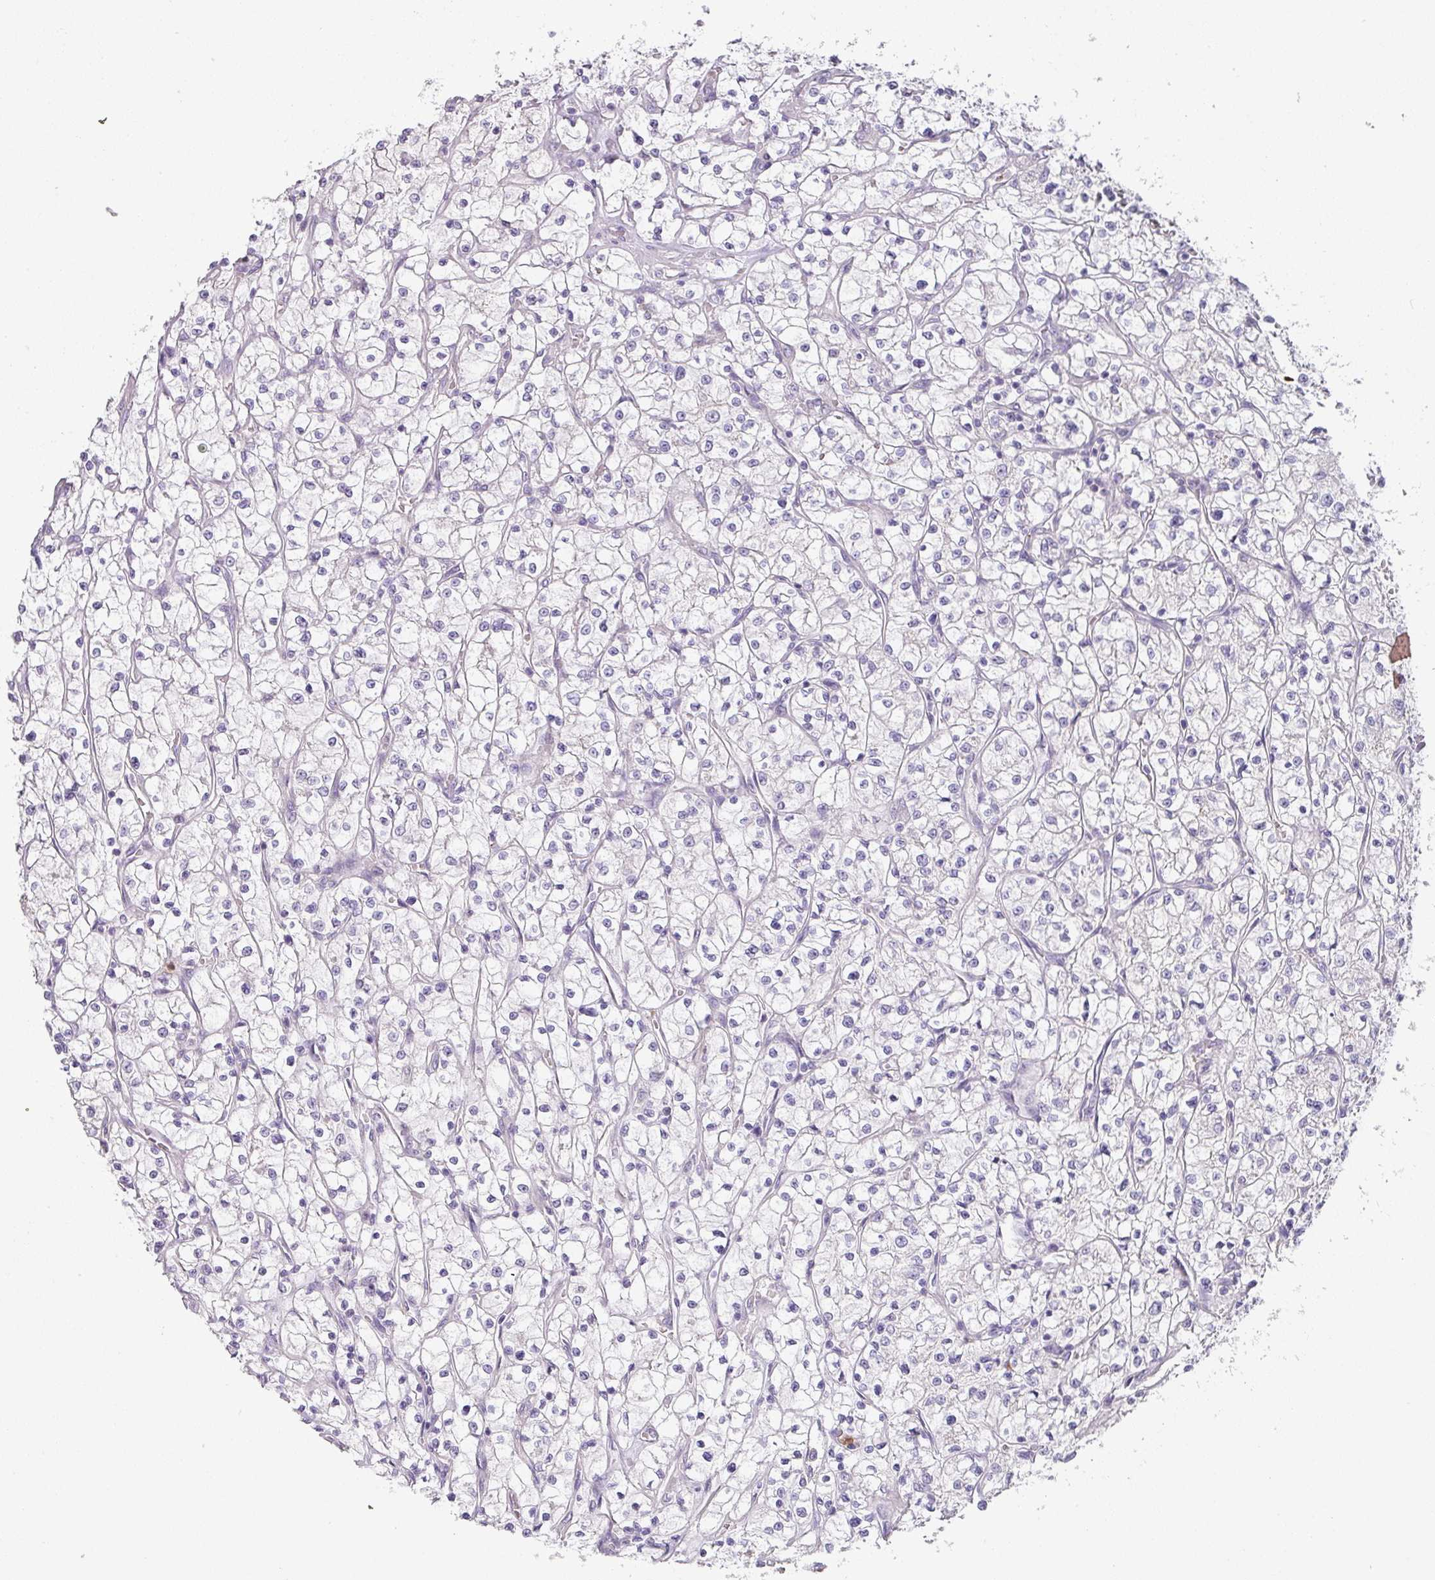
{"staining": {"intensity": "negative", "quantity": "none", "location": "none"}, "tissue": "renal cancer", "cell_type": "Tumor cells", "image_type": "cancer", "snomed": [{"axis": "morphology", "description": "Adenocarcinoma, NOS"}, {"axis": "topography", "description": "Kidney"}], "caption": "Immunohistochemistry of renal adenocarcinoma reveals no staining in tumor cells.", "gene": "HHEX", "patient": {"sex": "female", "age": 64}}